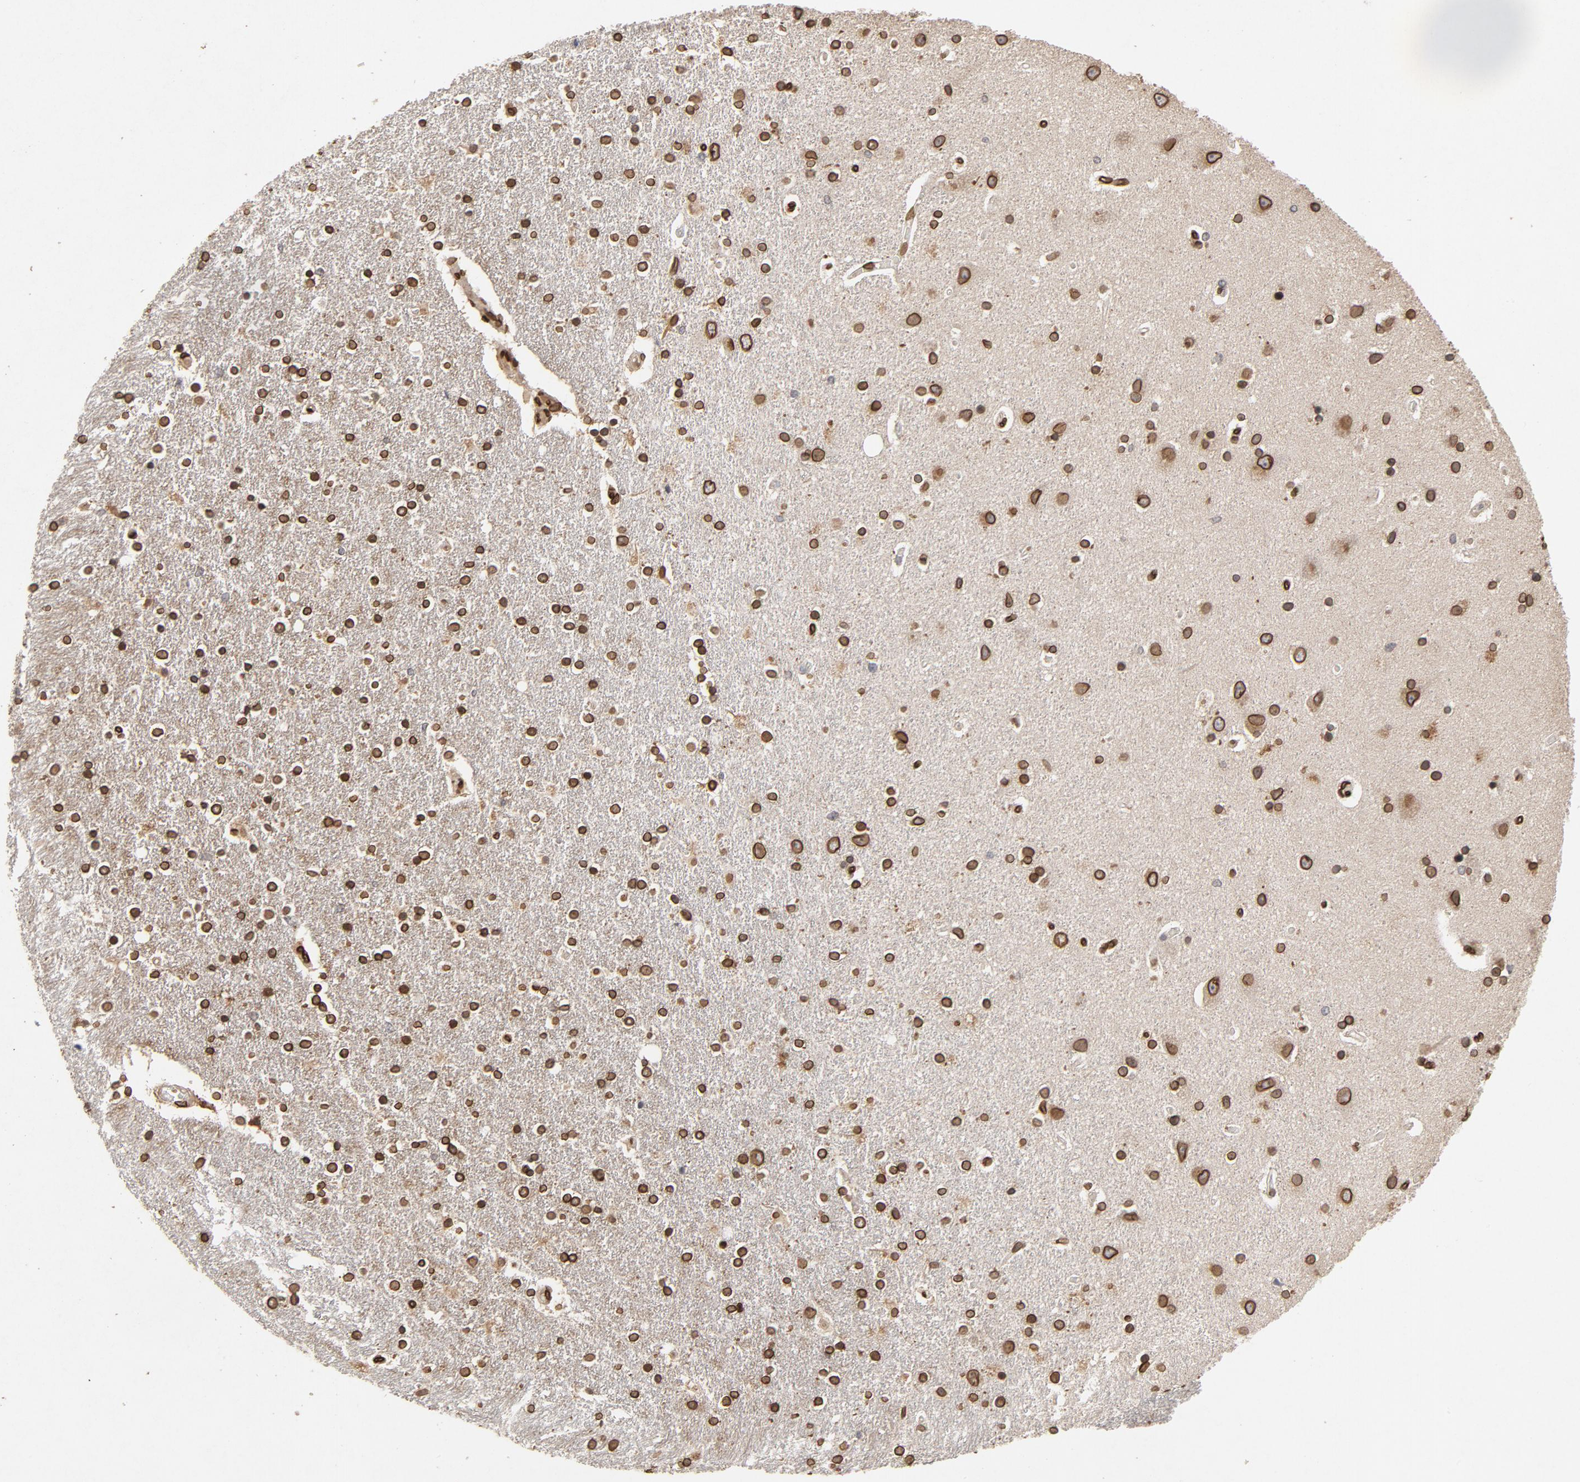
{"staining": {"intensity": "strong", "quantity": ">75%", "location": "cytoplasmic/membranous,nuclear"}, "tissue": "caudate", "cell_type": "Glial cells", "image_type": "normal", "snomed": [{"axis": "morphology", "description": "Normal tissue, NOS"}, {"axis": "topography", "description": "Lateral ventricle wall"}], "caption": "A high-resolution photomicrograph shows immunohistochemistry (IHC) staining of normal caudate, which reveals strong cytoplasmic/membranous,nuclear staining in about >75% of glial cells.", "gene": "LMNA", "patient": {"sex": "female", "age": 54}}